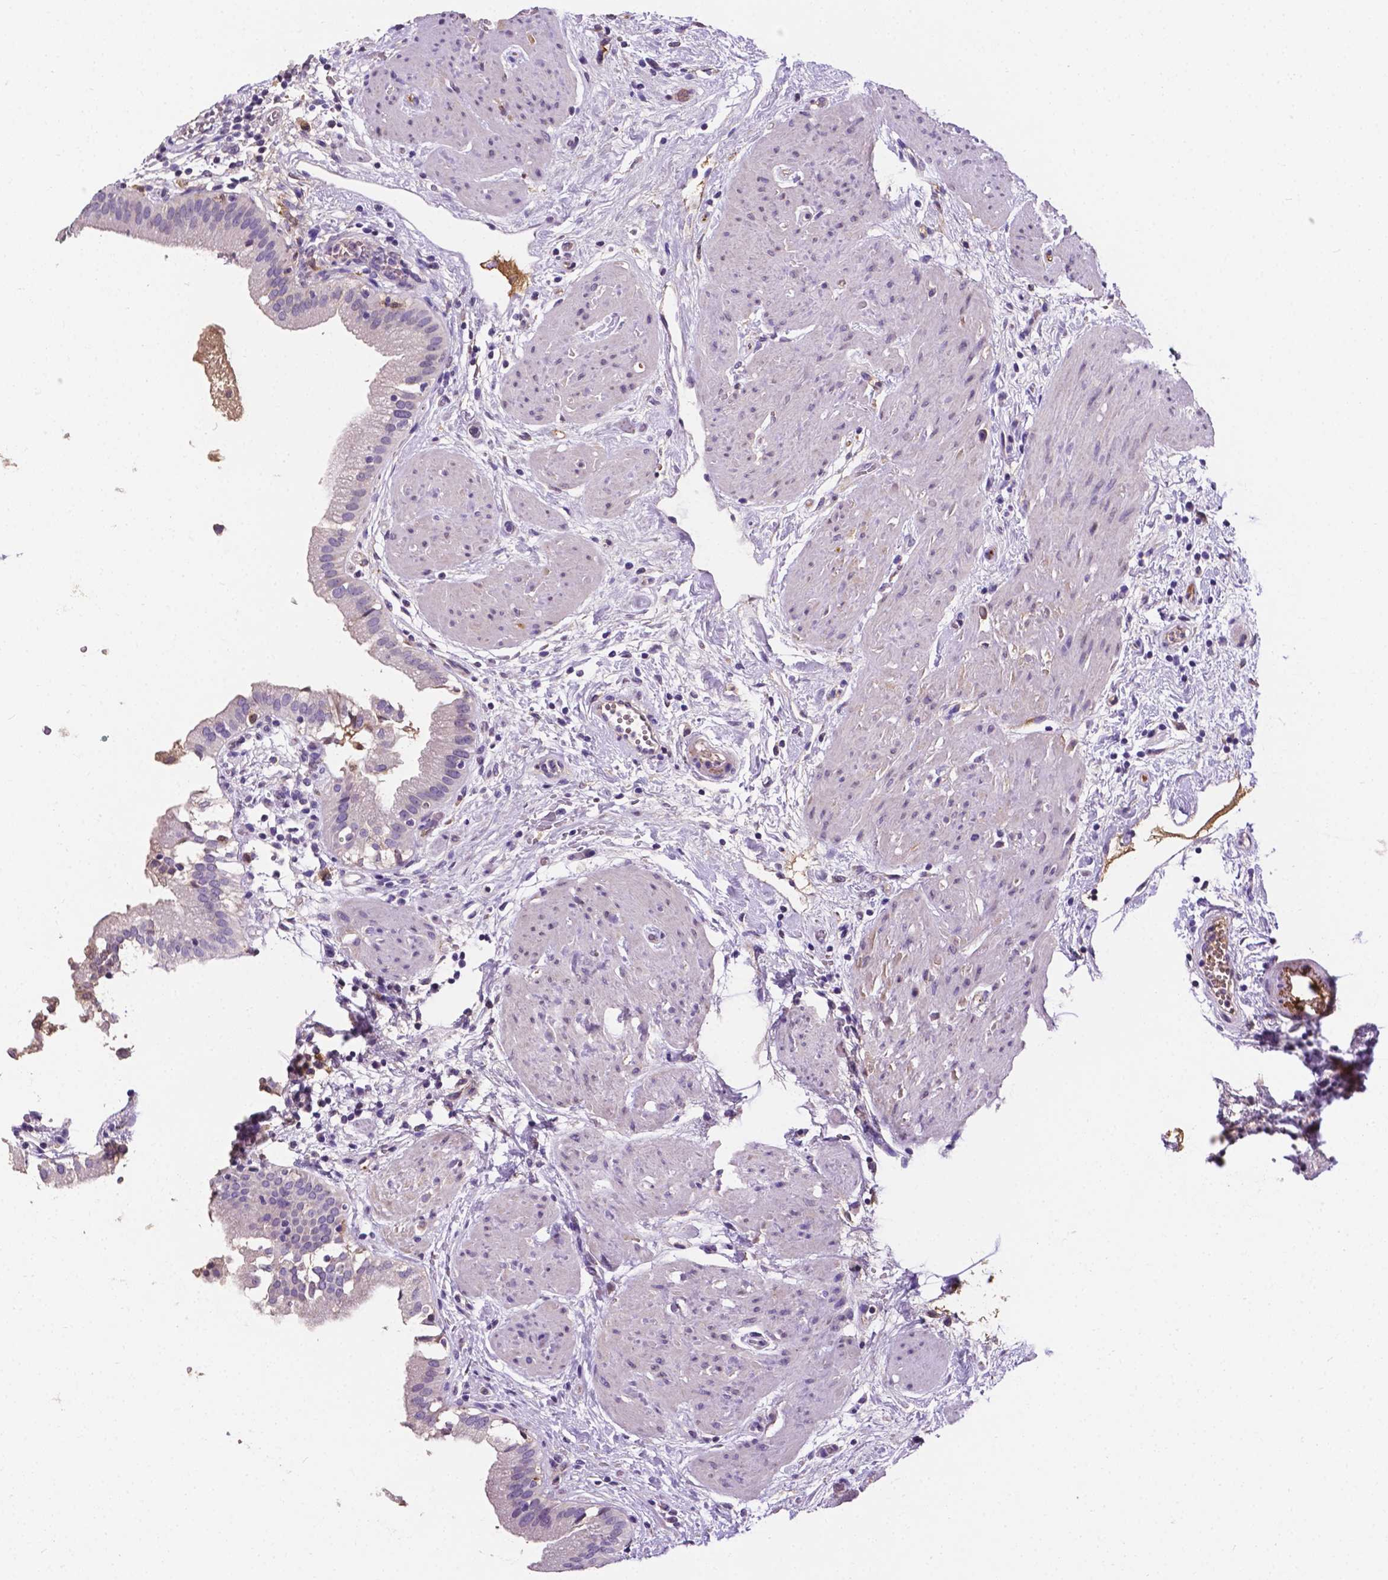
{"staining": {"intensity": "negative", "quantity": "none", "location": "none"}, "tissue": "gallbladder", "cell_type": "Glandular cells", "image_type": "normal", "snomed": [{"axis": "morphology", "description": "Normal tissue, NOS"}, {"axis": "topography", "description": "Gallbladder"}], "caption": "An immunohistochemistry micrograph of unremarkable gallbladder is shown. There is no staining in glandular cells of gallbladder.", "gene": "APOE", "patient": {"sex": "female", "age": 65}}